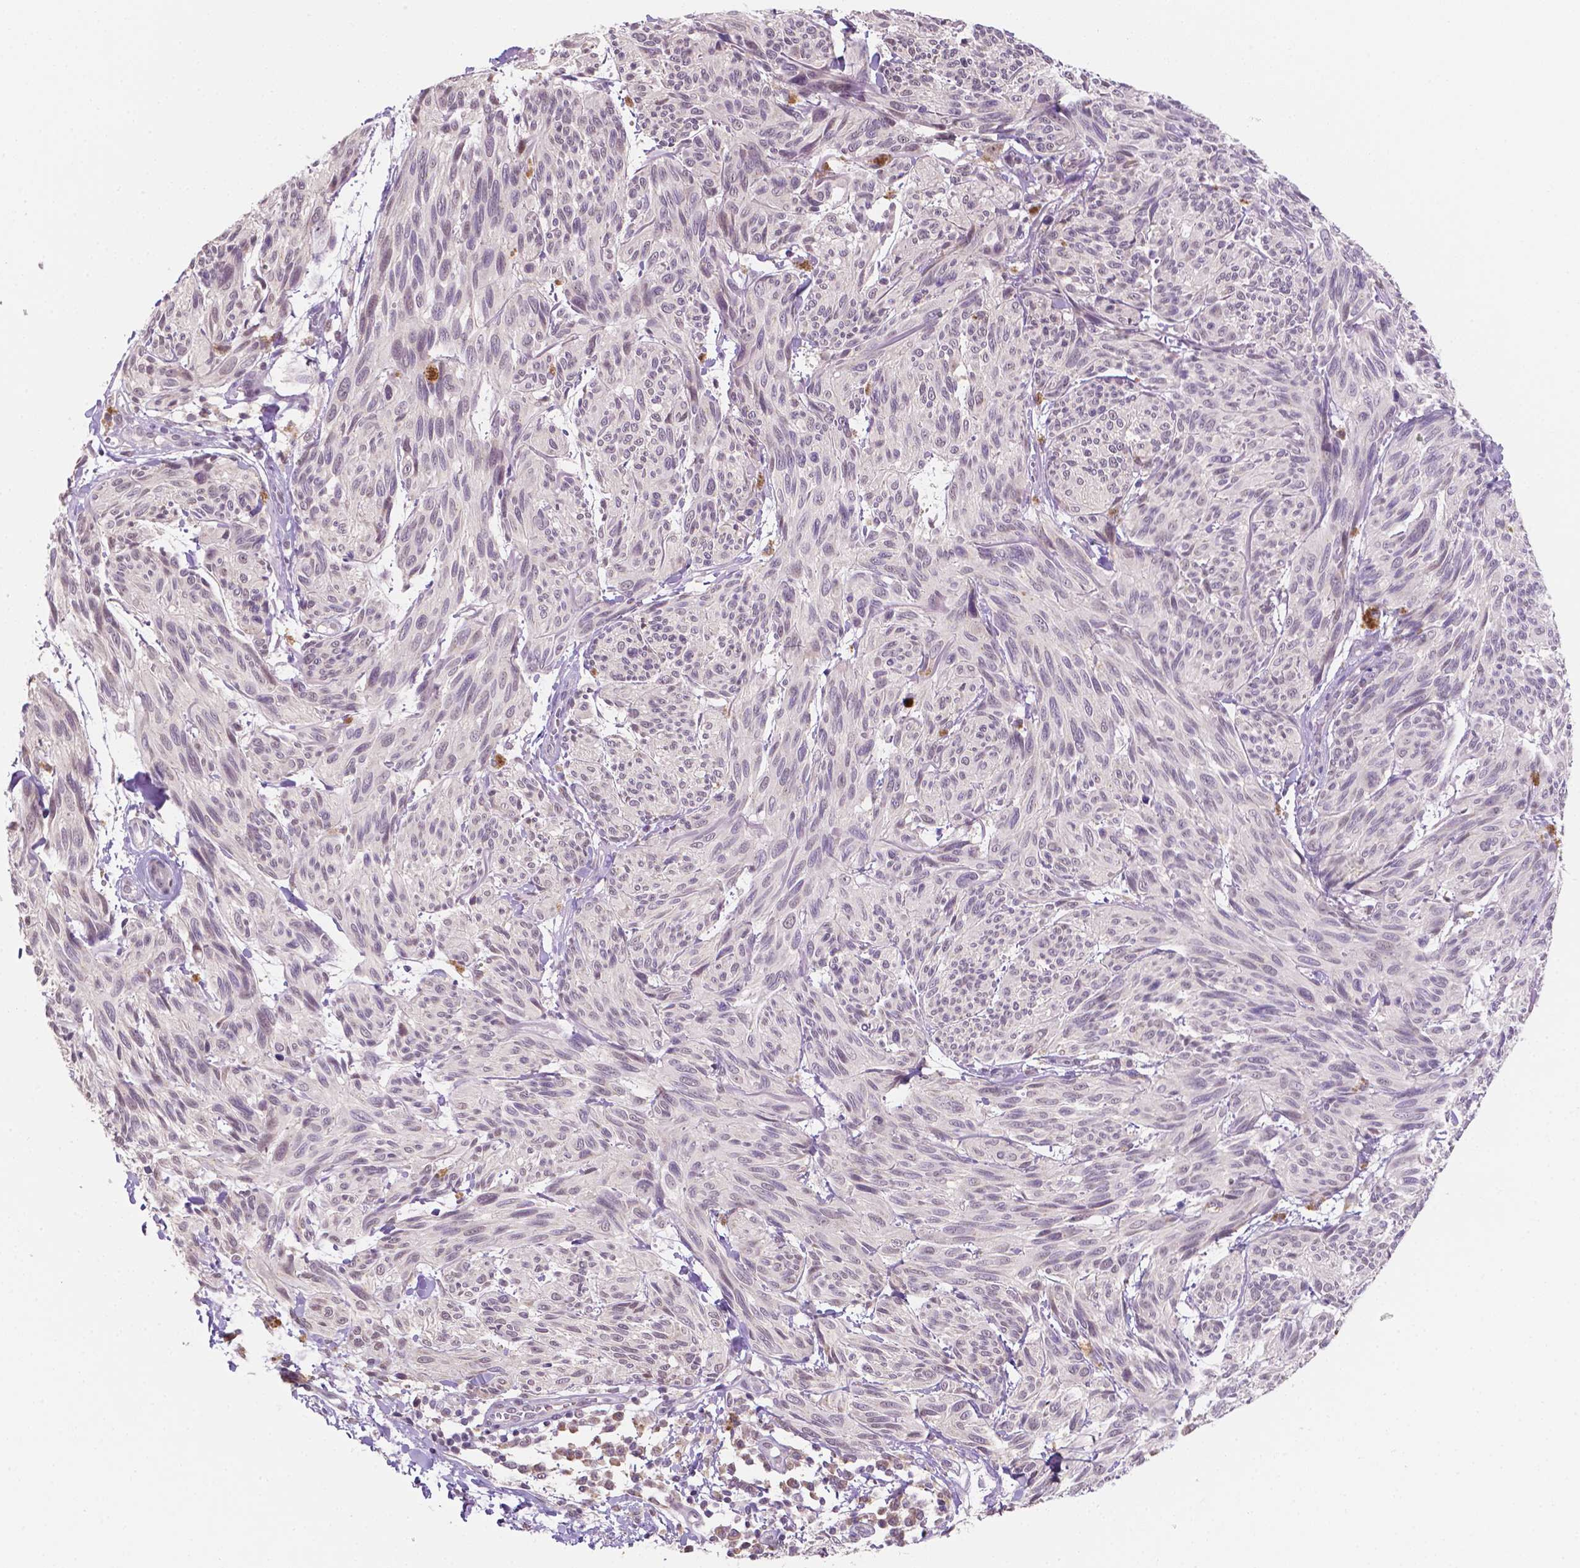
{"staining": {"intensity": "negative", "quantity": "none", "location": "none"}, "tissue": "melanoma", "cell_type": "Tumor cells", "image_type": "cancer", "snomed": [{"axis": "morphology", "description": "Malignant melanoma, NOS"}, {"axis": "topography", "description": "Skin"}], "caption": "High power microscopy image of an immunohistochemistry photomicrograph of melanoma, revealing no significant staining in tumor cells.", "gene": "SHLD3", "patient": {"sex": "male", "age": 79}}